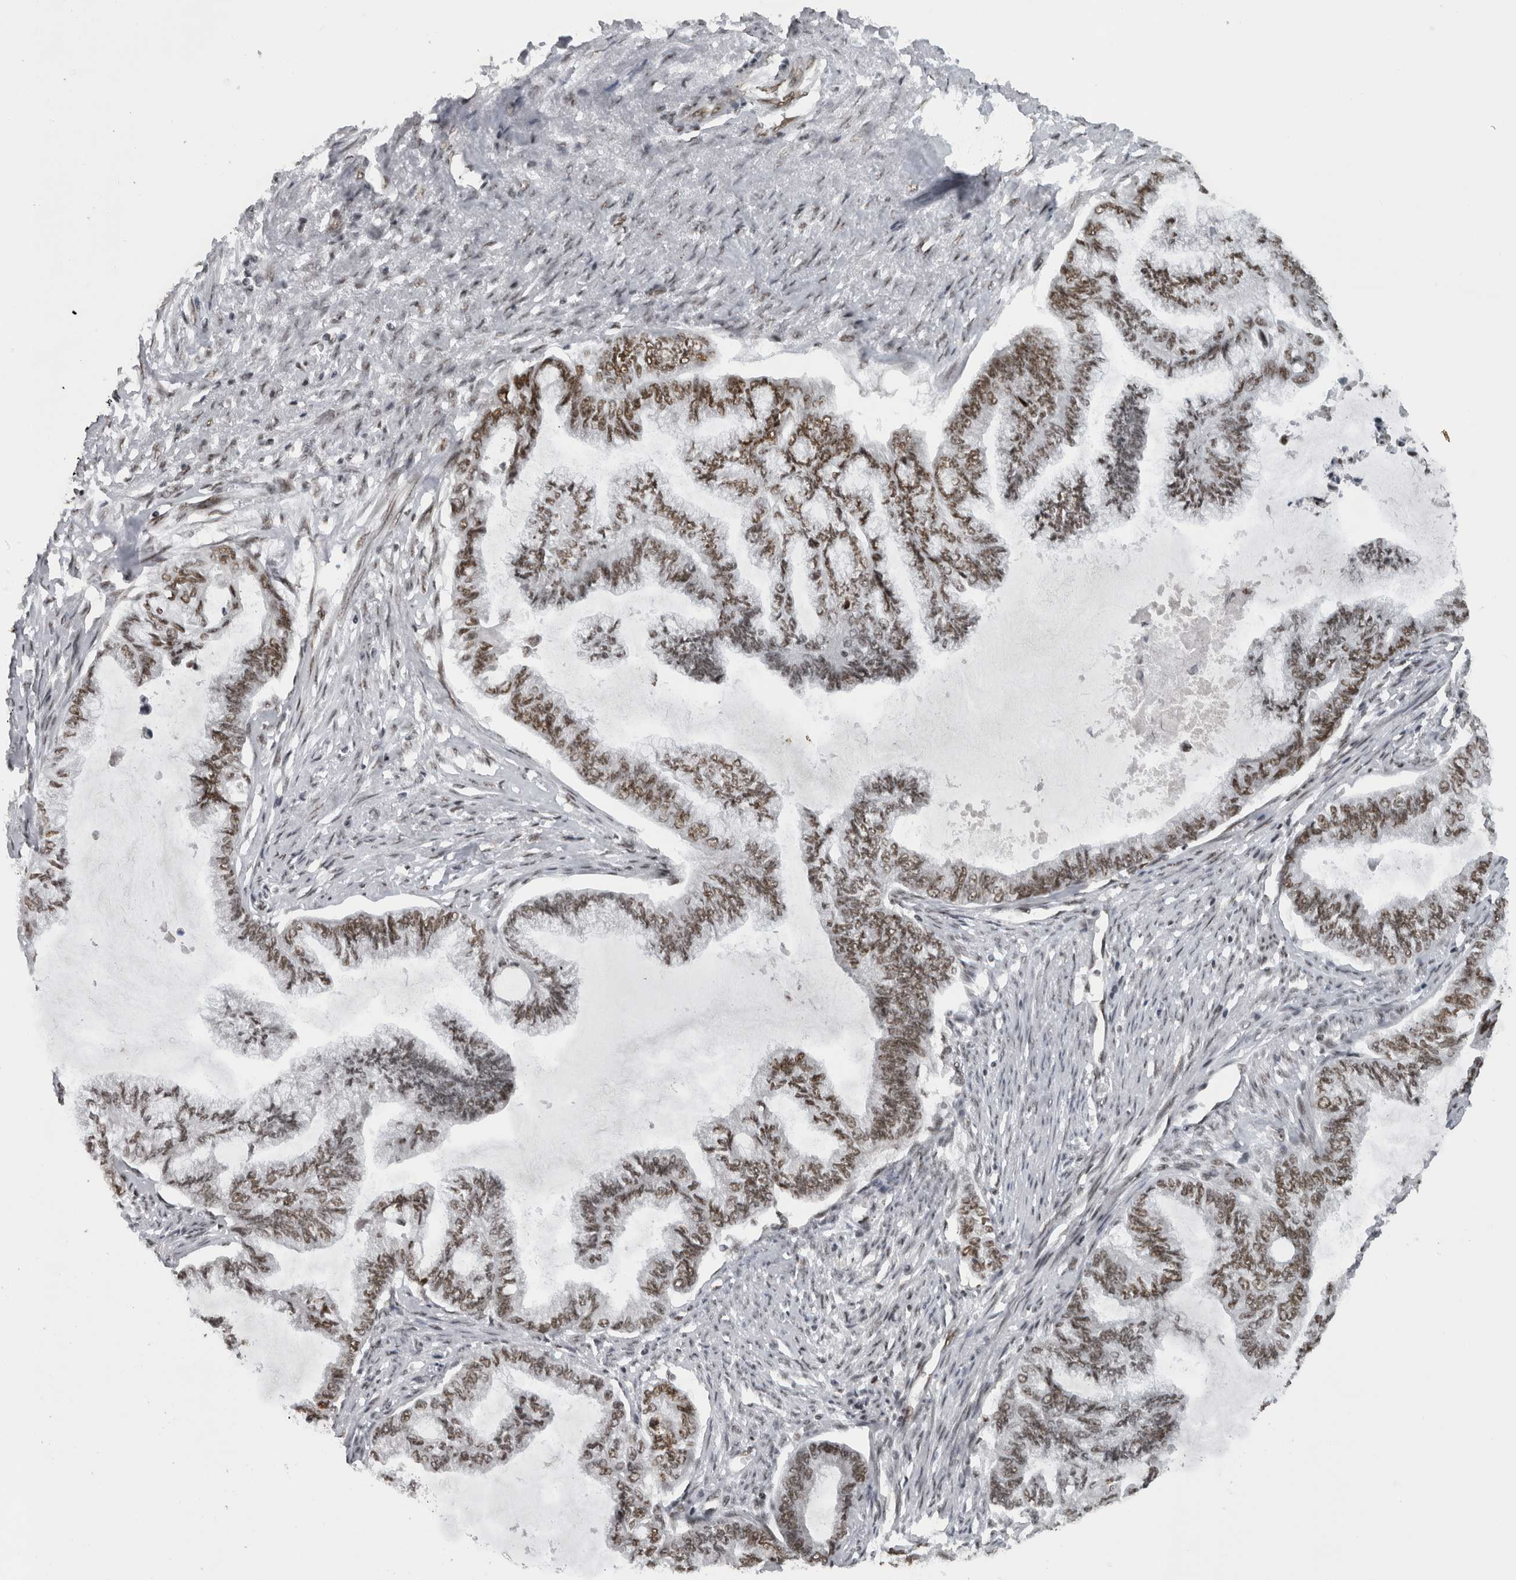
{"staining": {"intensity": "moderate", "quantity": ">75%", "location": "nuclear"}, "tissue": "endometrial cancer", "cell_type": "Tumor cells", "image_type": "cancer", "snomed": [{"axis": "morphology", "description": "Adenocarcinoma, NOS"}, {"axis": "topography", "description": "Endometrium"}], "caption": "Moderate nuclear positivity is present in about >75% of tumor cells in endometrial cancer.", "gene": "ZSCAN2", "patient": {"sex": "female", "age": 86}}